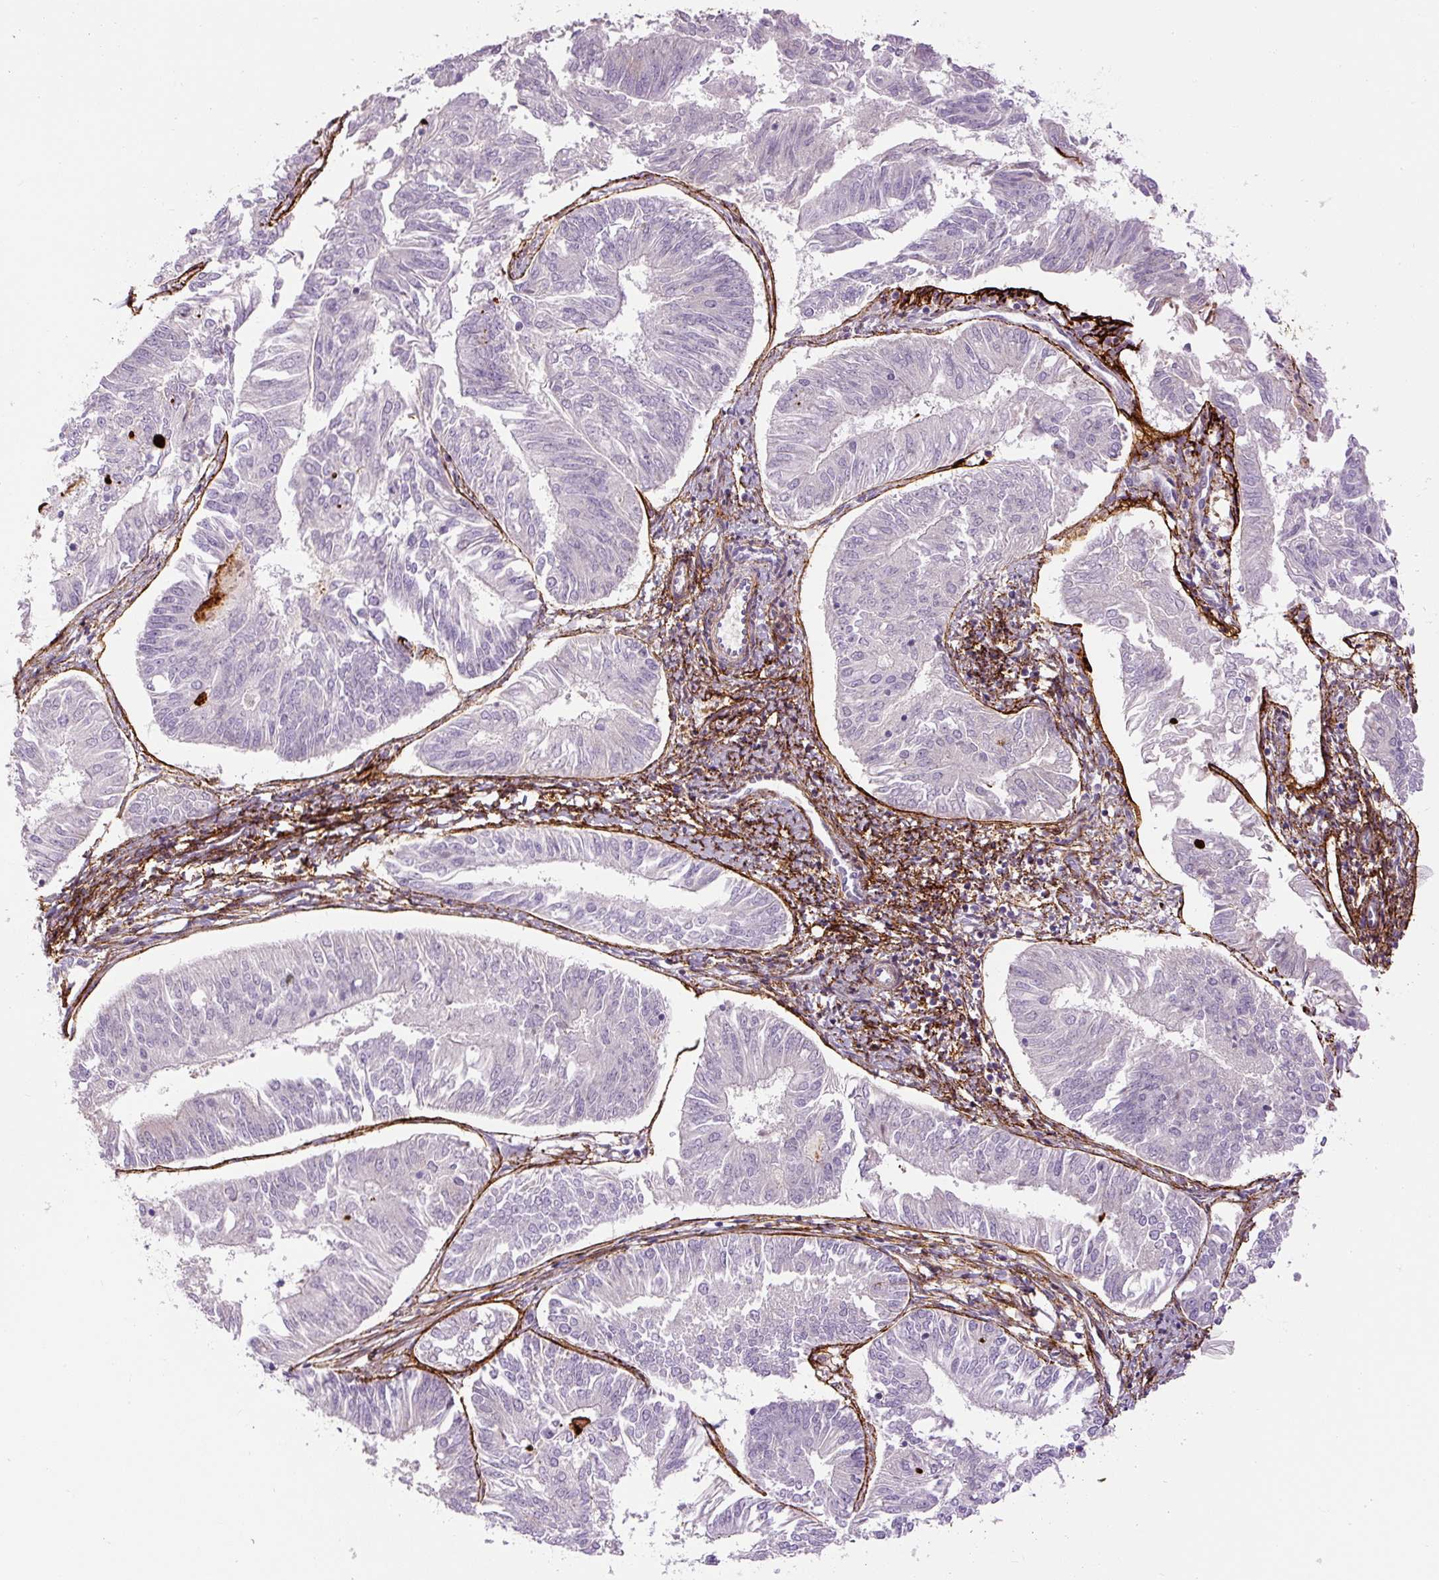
{"staining": {"intensity": "negative", "quantity": "none", "location": "none"}, "tissue": "endometrial cancer", "cell_type": "Tumor cells", "image_type": "cancer", "snomed": [{"axis": "morphology", "description": "Adenocarcinoma, NOS"}, {"axis": "topography", "description": "Endometrium"}], "caption": "Micrograph shows no significant protein staining in tumor cells of adenocarcinoma (endometrial).", "gene": "FBN1", "patient": {"sex": "female", "age": 58}}